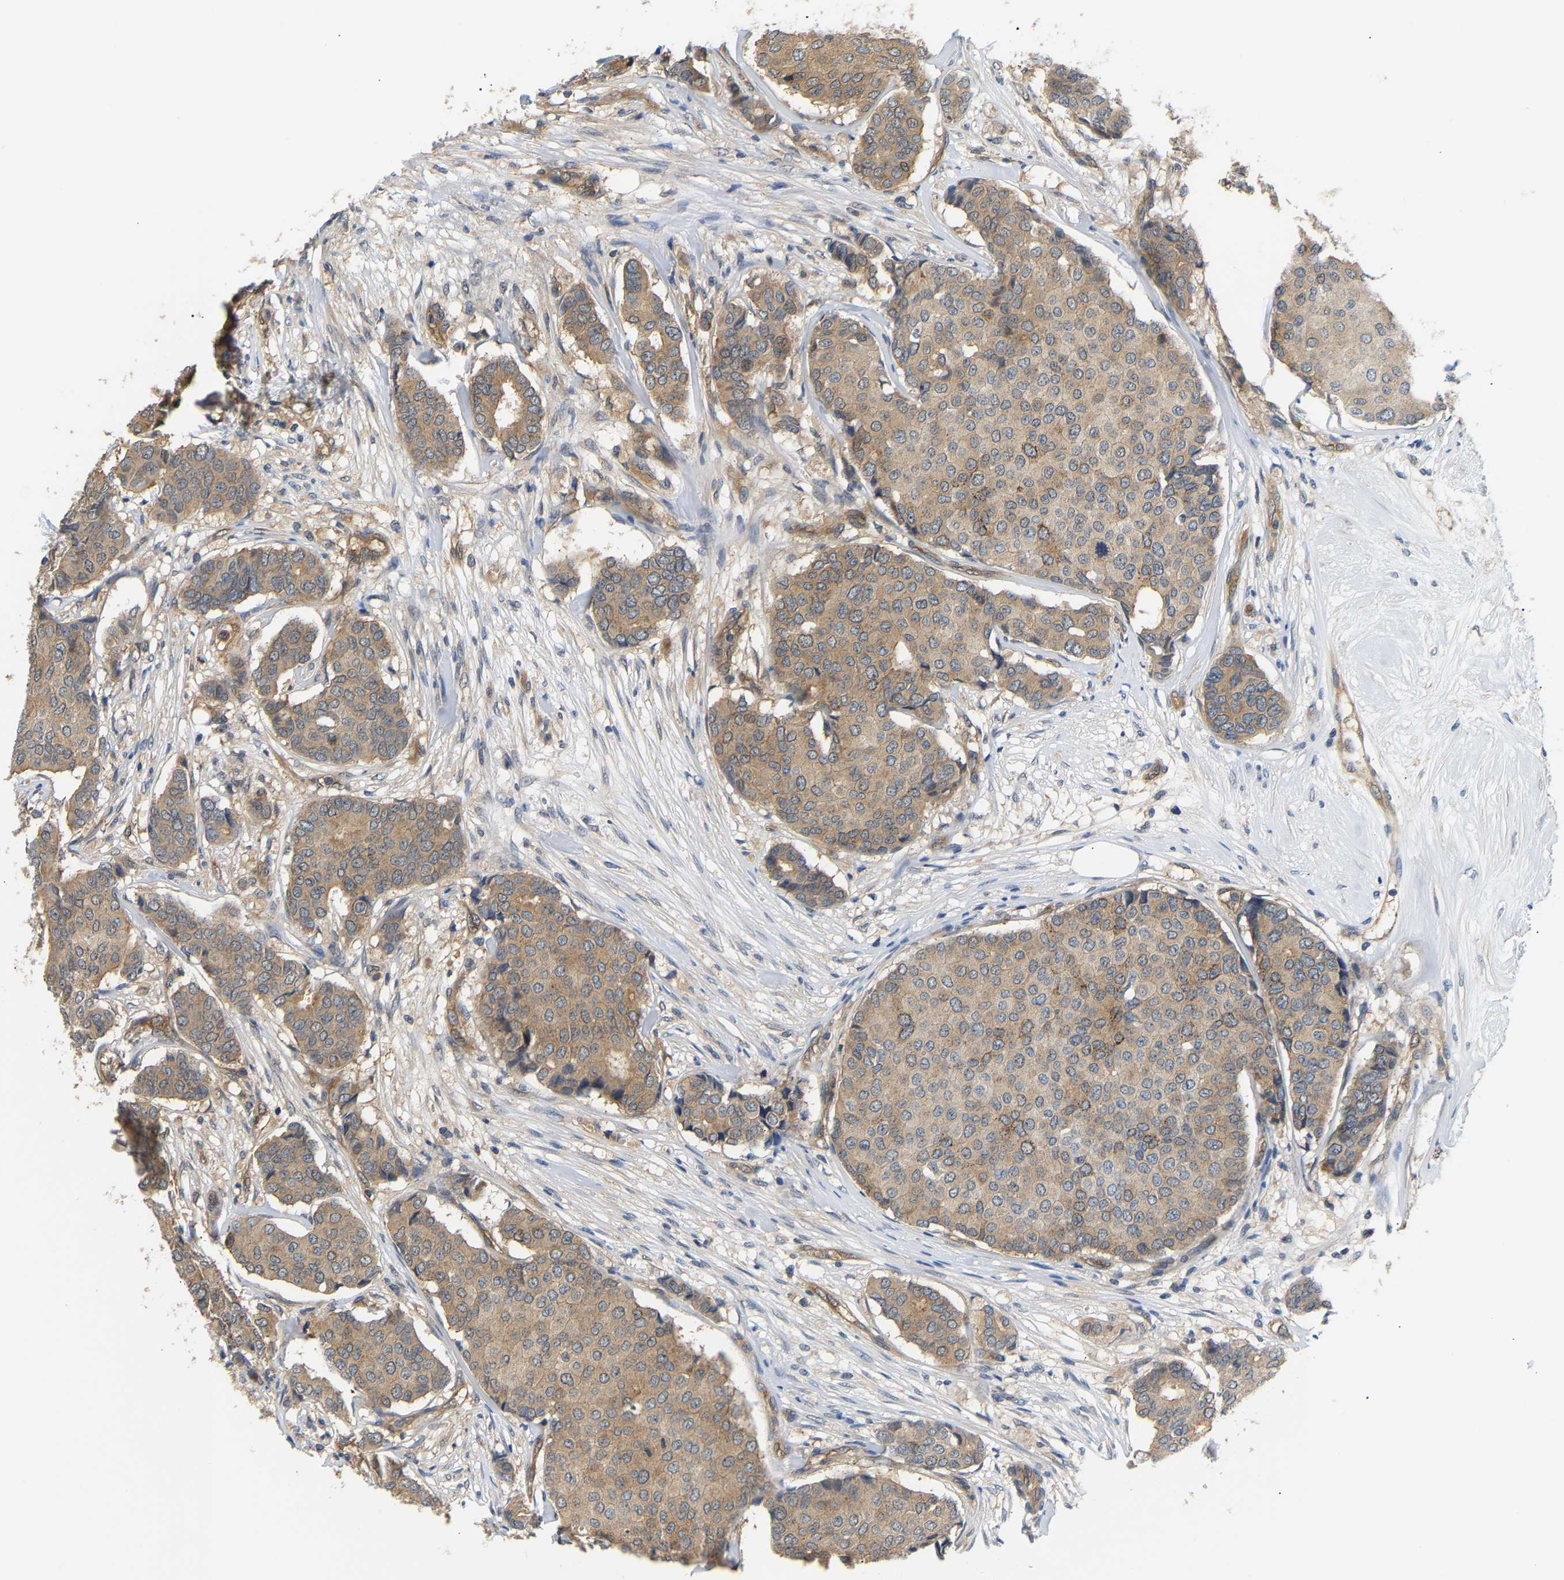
{"staining": {"intensity": "moderate", "quantity": ">75%", "location": "cytoplasmic/membranous"}, "tissue": "breast cancer", "cell_type": "Tumor cells", "image_type": "cancer", "snomed": [{"axis": "morphology", "description": "Duct carcinoma"}, {"axis": "topography", "description": "Breast"}], "caption": "Approximately >75% of tumor cells in human breast cancer (intraductal carcinoma) demonstrate moderate cytoplasmic/membranous protein staining as visualized by brown immunohistochemical staining.", "gene": "ARHGEF12", "patient": {"sex": "female", "age": 75}}